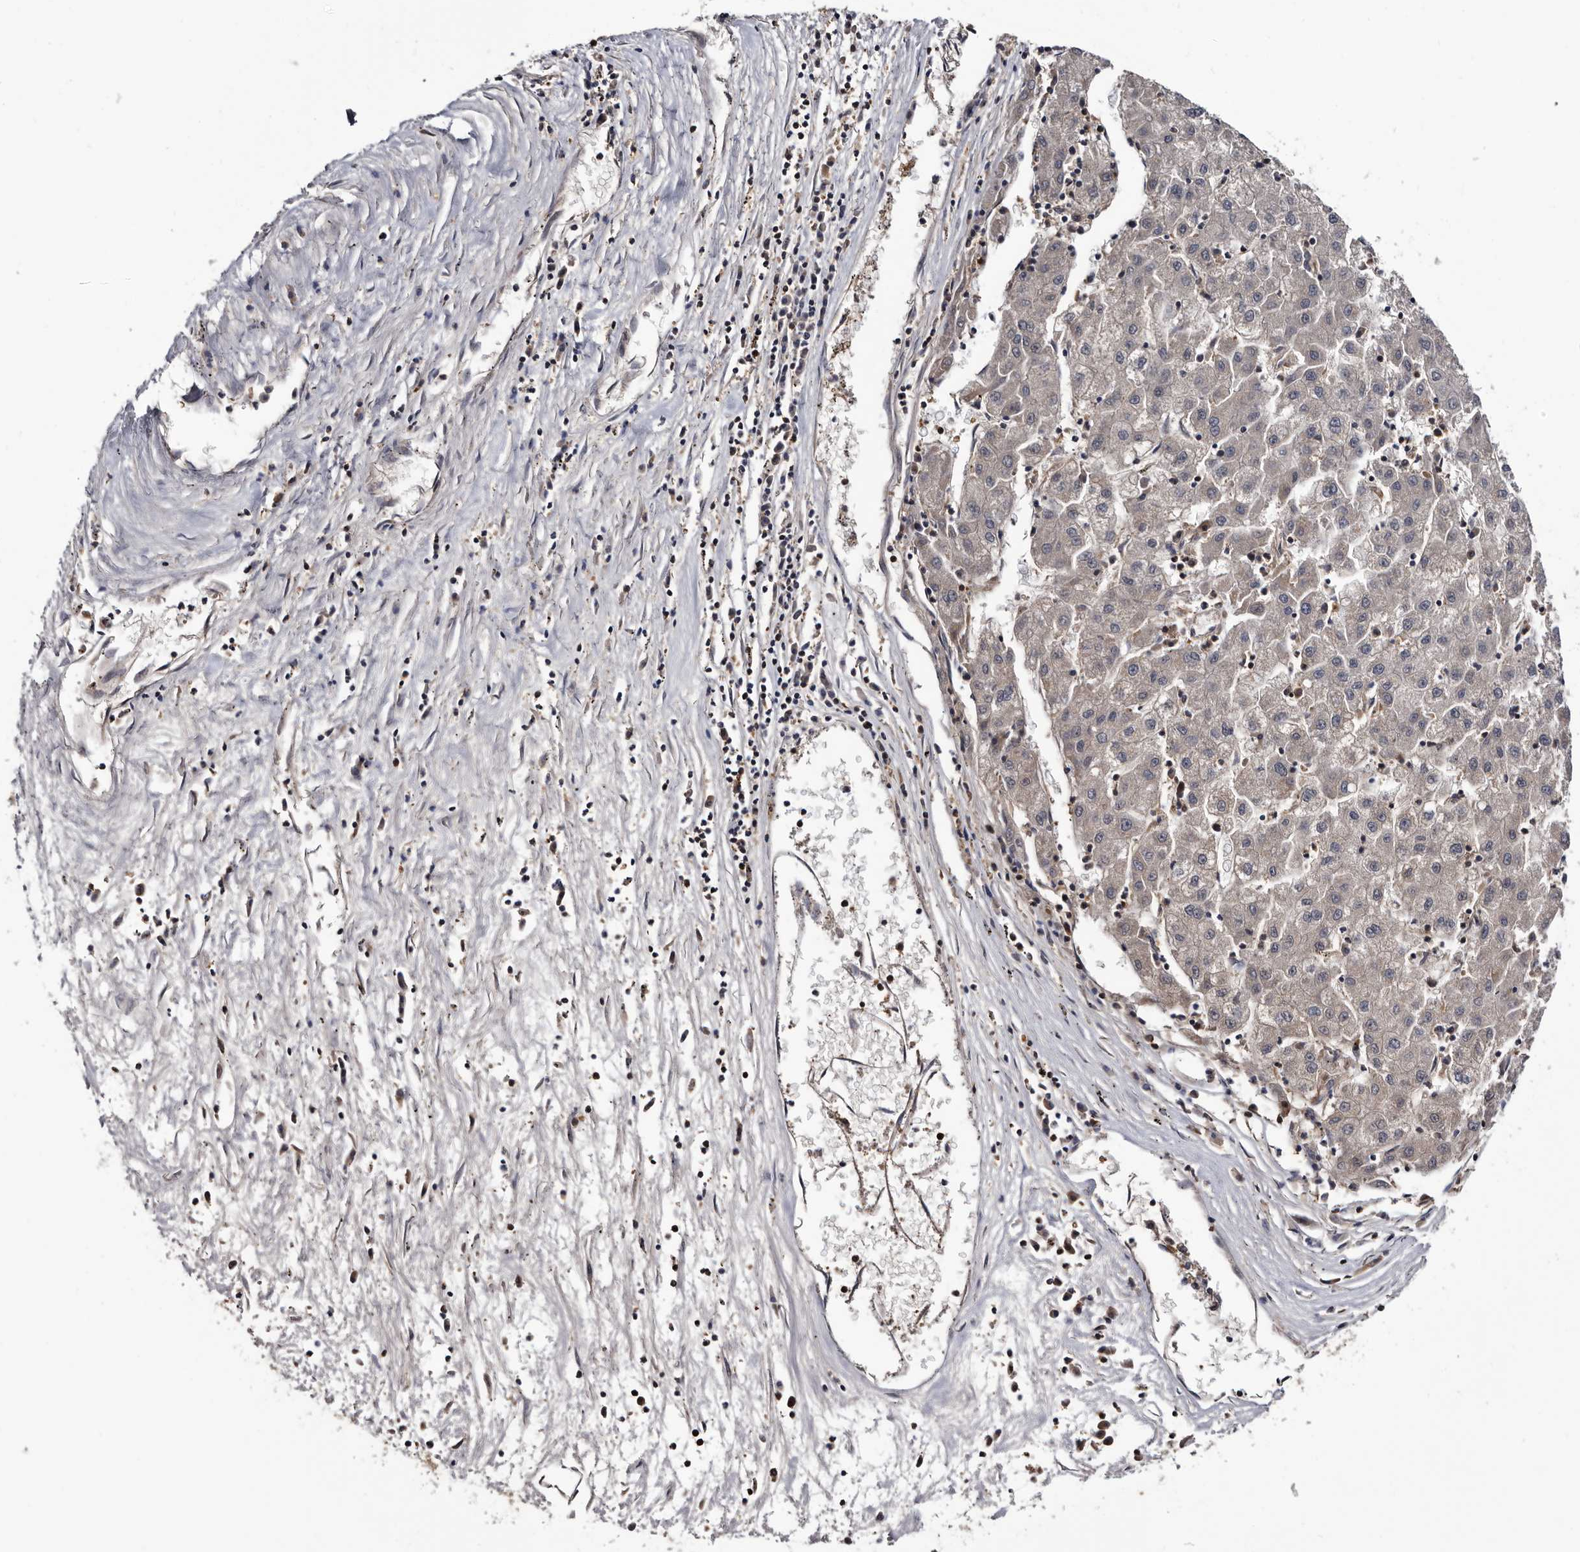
{"staining": {"intensity": "weak", "quantity": "<25%", "location": "cytoplasmic/membranous"}, "tissue": "liver cancer", "cell_type": "Tumor cells", "image_type": "cancer", "snomed": [{"axis": "morphology", "description": "Carcinoma, Hepatocellular, NOS"}, {"axis": "topography", "description": "Liver"}], "caption": "Immunohistochemistry (IHC) photomicrograph of neoplastic tissue: human liver cancer stained with DAB (3,3'-diaminobenzidine) shows no significant protein expression in tumor cells. (Brightfield microscopy of DAB (3,3'-diaminobenzidine) IHC at high magnification).", "gene": "TTI2", "patient": {"sex": "male", "age": 72}}